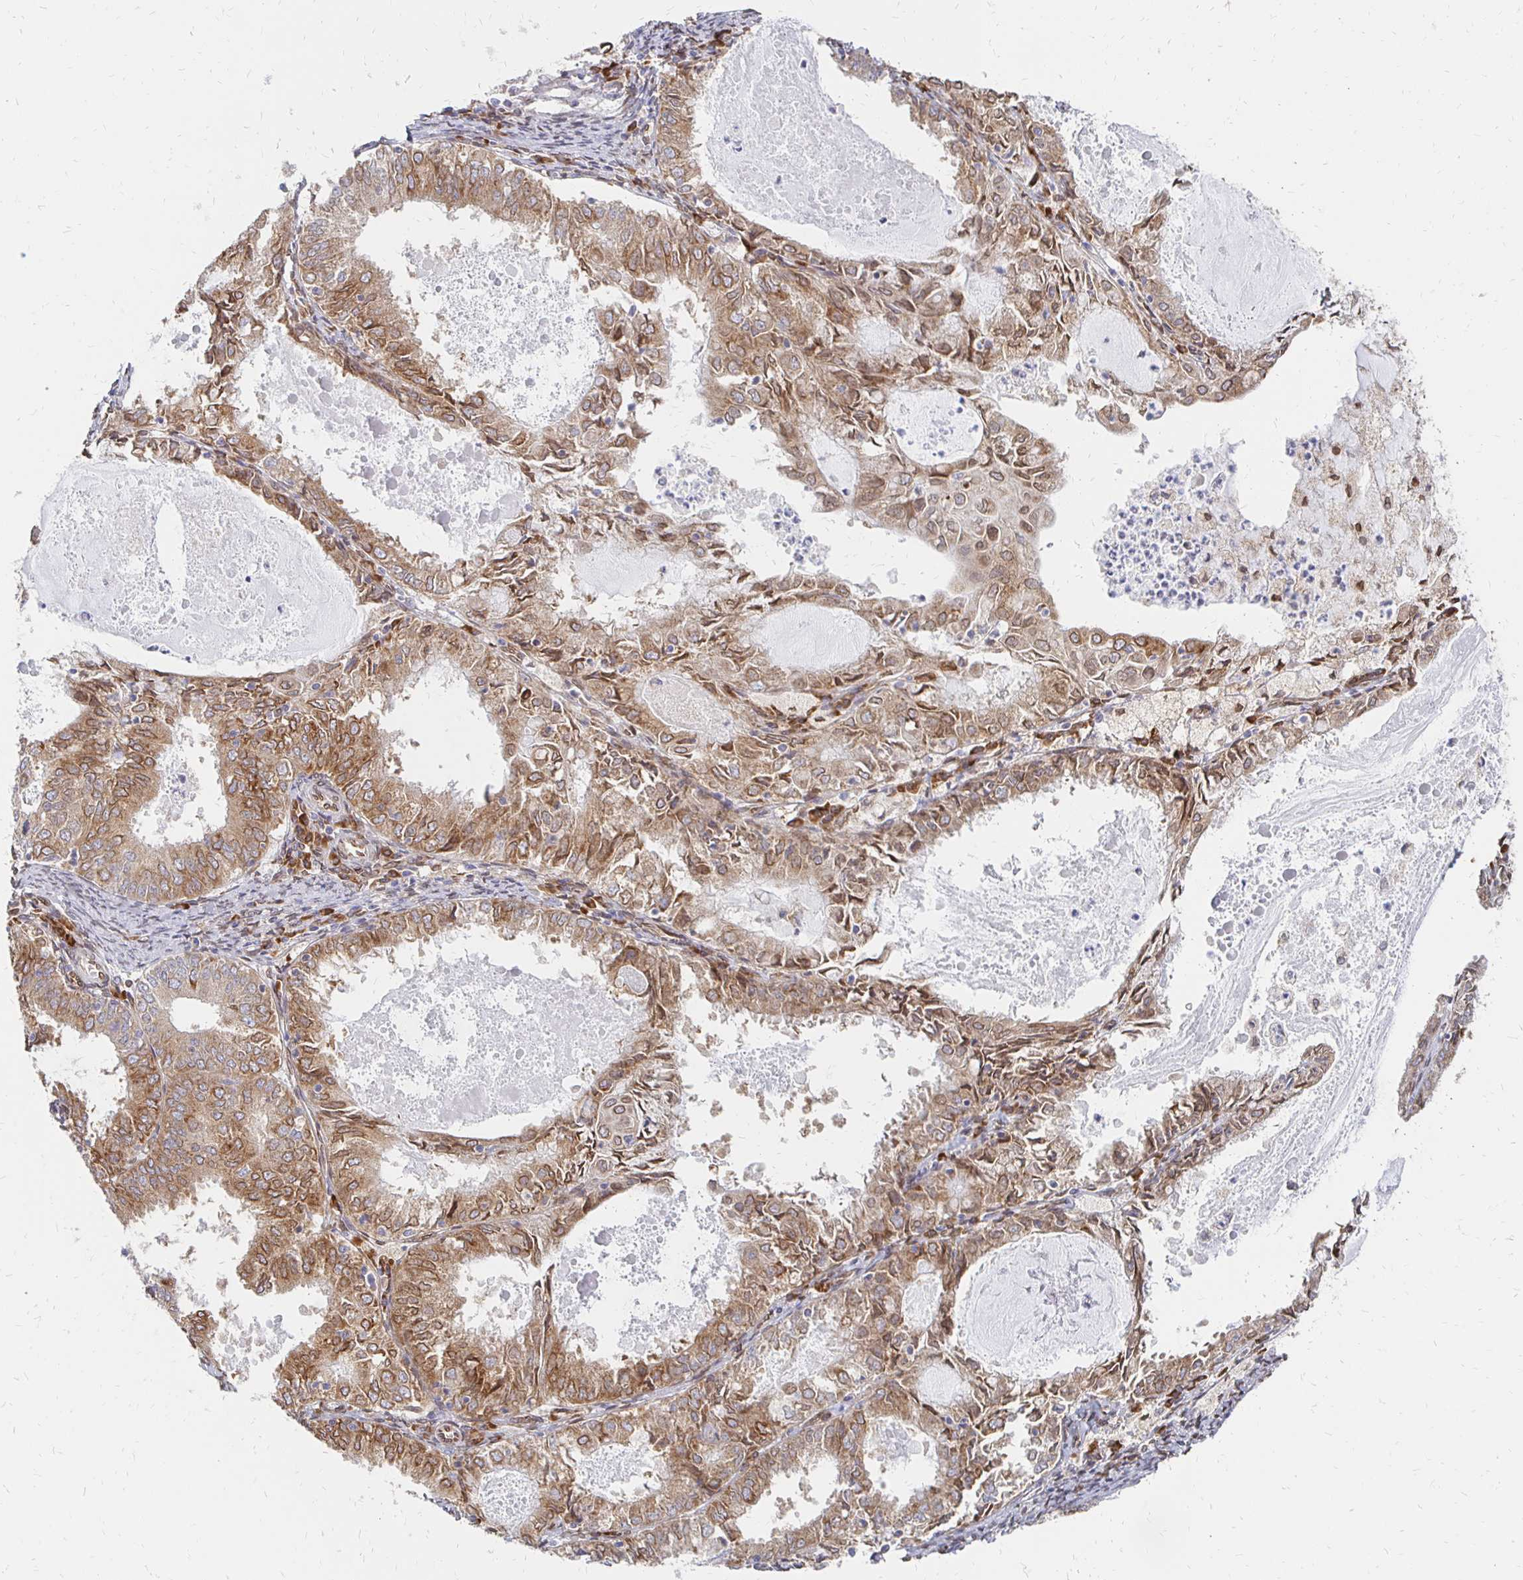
{"staining": {"intensity": "moderate", "quantity": ">75%", "location": "cytoplasmic/membranous,nuclear"}, "tissue": "endometrial cancer", "cell_type": "Tumor cells", "image_type": "cancer", "snomed": [{"axis": "morphology", "description": "Adenocarcinoma, NOS"}, {"axis": "topography", "description": "Endometrium"}], "caption": "Endometrial cancer stained with DAB (3,3'-diaminobenzidine) immunohistochemistry (IHC) demonstrates medium levels of moderate cytoplasmic/membranous and nuclear expression in about >75% of tumor cells.", "gene": "PELI3", "patient": {"sex": "female", "age": 57}}